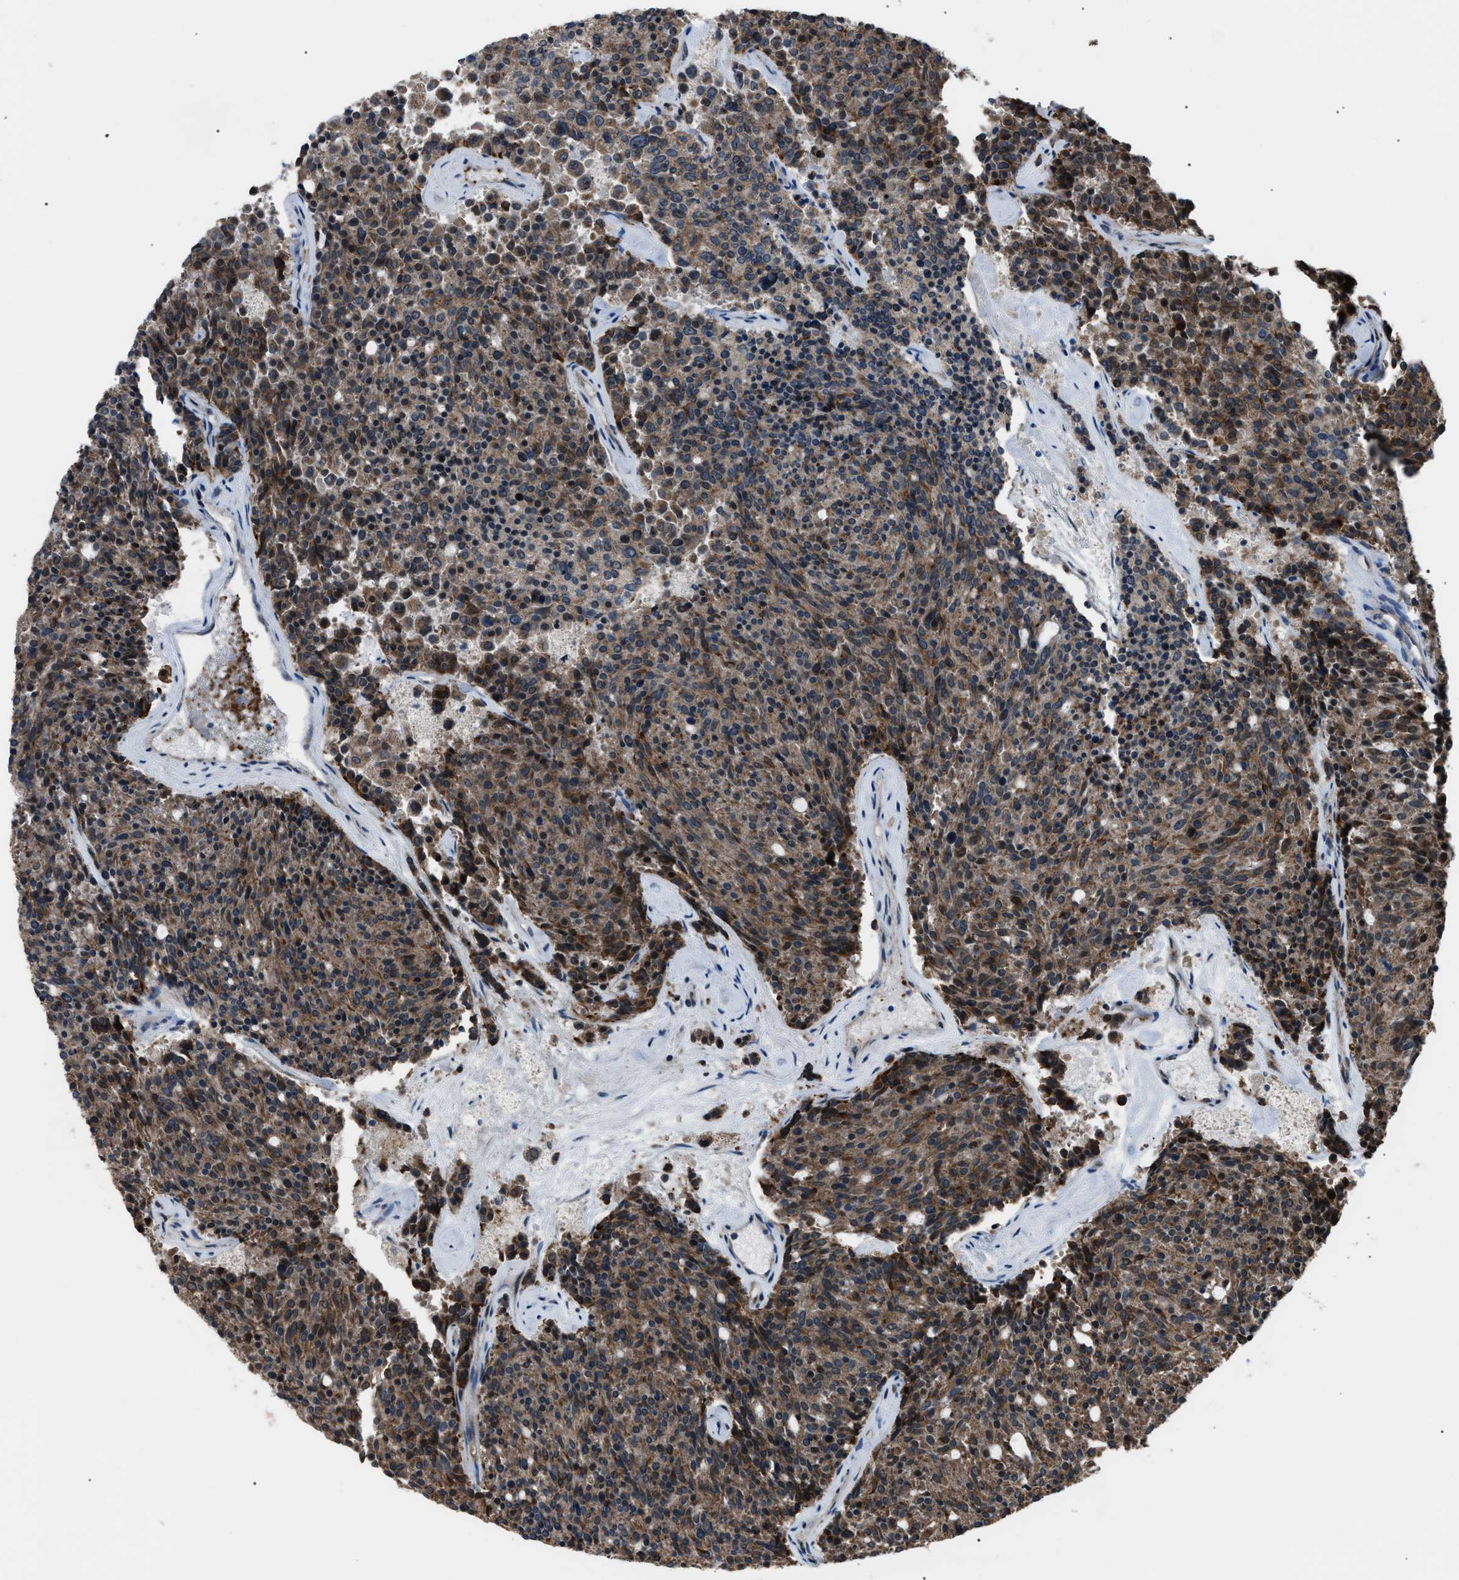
{"staining": {"intensity": "strong", "quantity": ">75%", "location": "cytoplasmic/membranous"}, "tissue": "carcinoid", "cell_type": "Tumor cells", "image_type": "cancer", "snomed": [{"axis": "morphology", "description": "Carcinoid, malignant, NOS"}, {"axis": "topography", "description": "Pancreas"}], "caption": "This photomicrograph demonstrates immunohistochemistry staining of human carcinoid, with high strong cytoplasmic/membranous positivity in approximately >75% of tumor cells.", "gene": "ZFAND2A", "patient": {"sex": "female", "age": 54}}